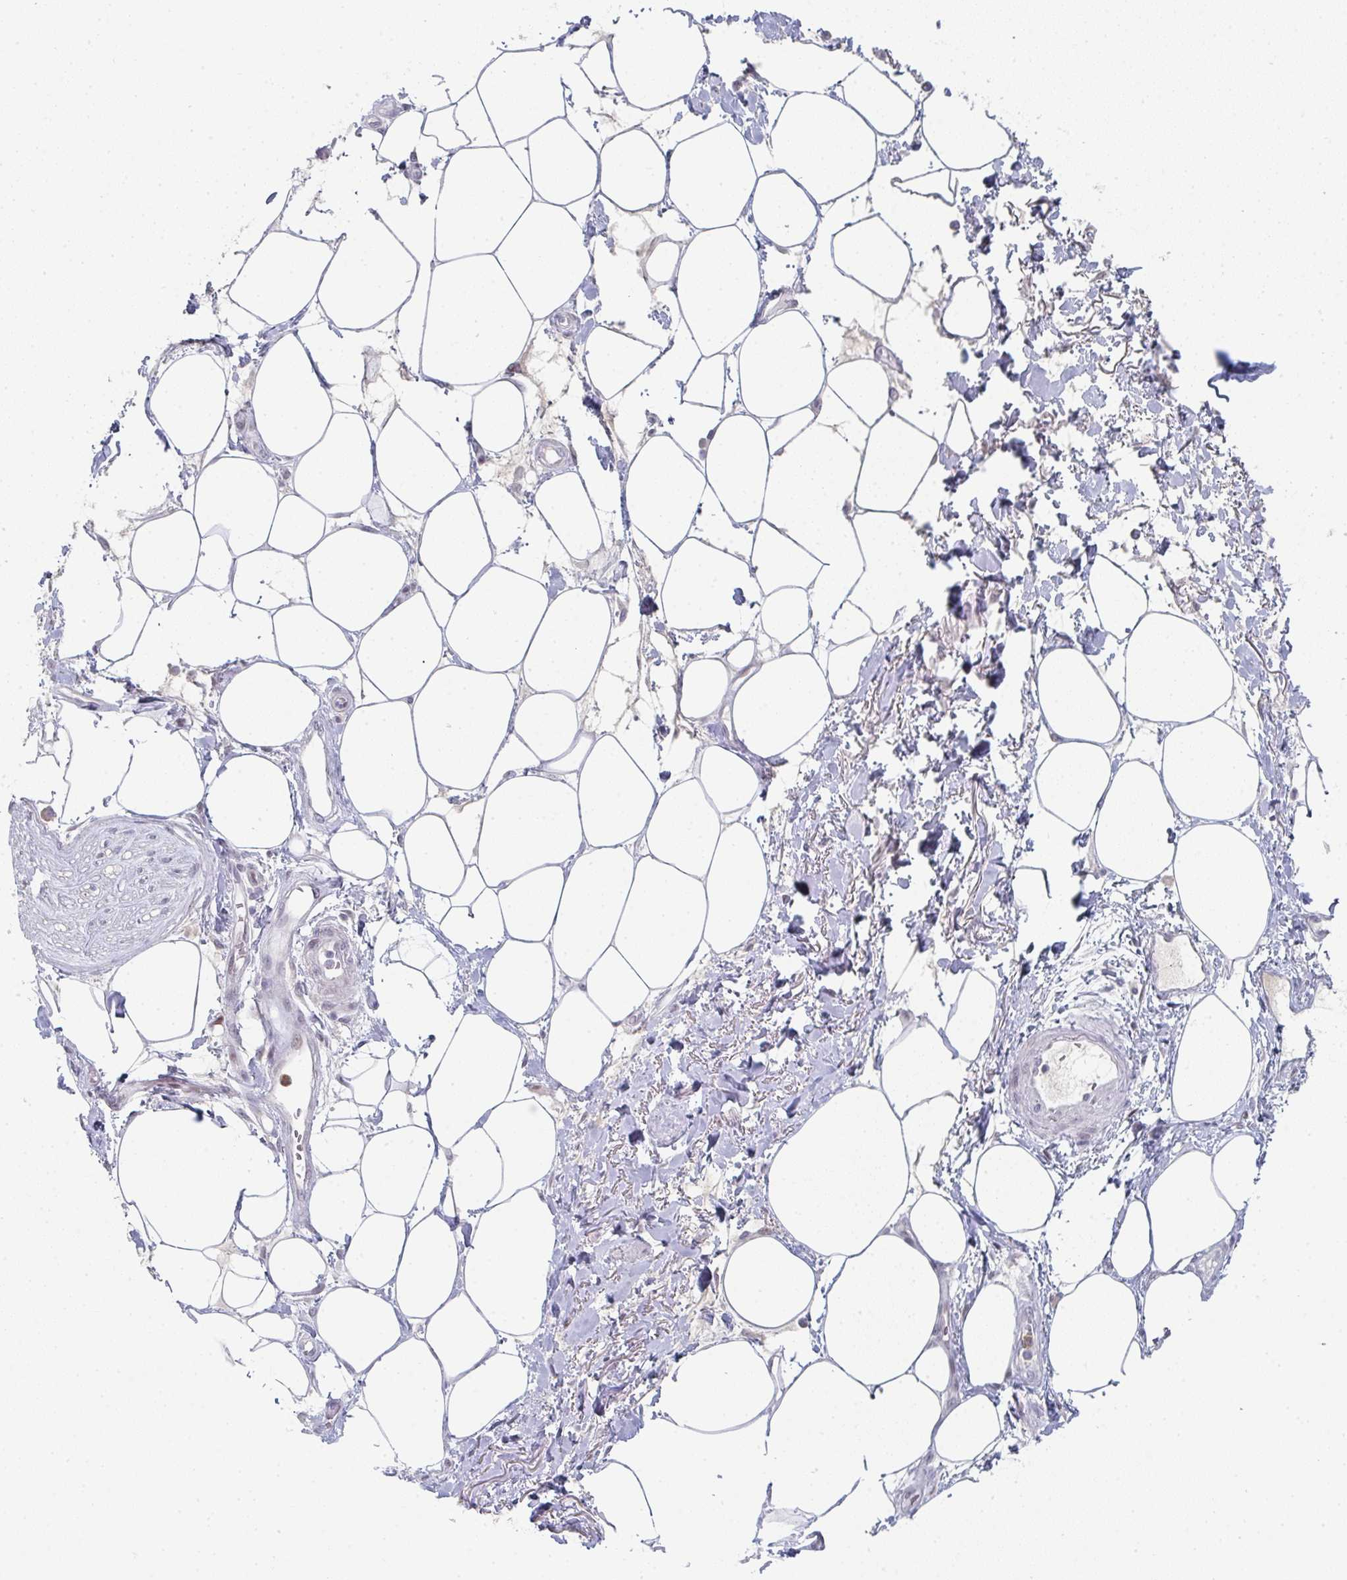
{"staining": {"intensity": "negative", "quantity": "none", "location": "none"}, "tissue": "adipose tissue", "cell_type": "Adipocytes", "image_type": "normal", "snomed": [{"axis": "morphology", "description": "Normal tissue, NOS"}, {"axis": "topography", "description": "Vagina"}, {"axis": "topography", "description": "Peripheral nerve tissue"}], "caption": "A photomicrograph of adipose tissue stained for a protein demonstrates no brown staining in adipocytes. (Stains: DAB IHC with hematoxylin counter stain, Microscopy: brightfield microscopy at high magnification).", "gene": "LIN54", "patient": {"sex": "female", "age": 71}}